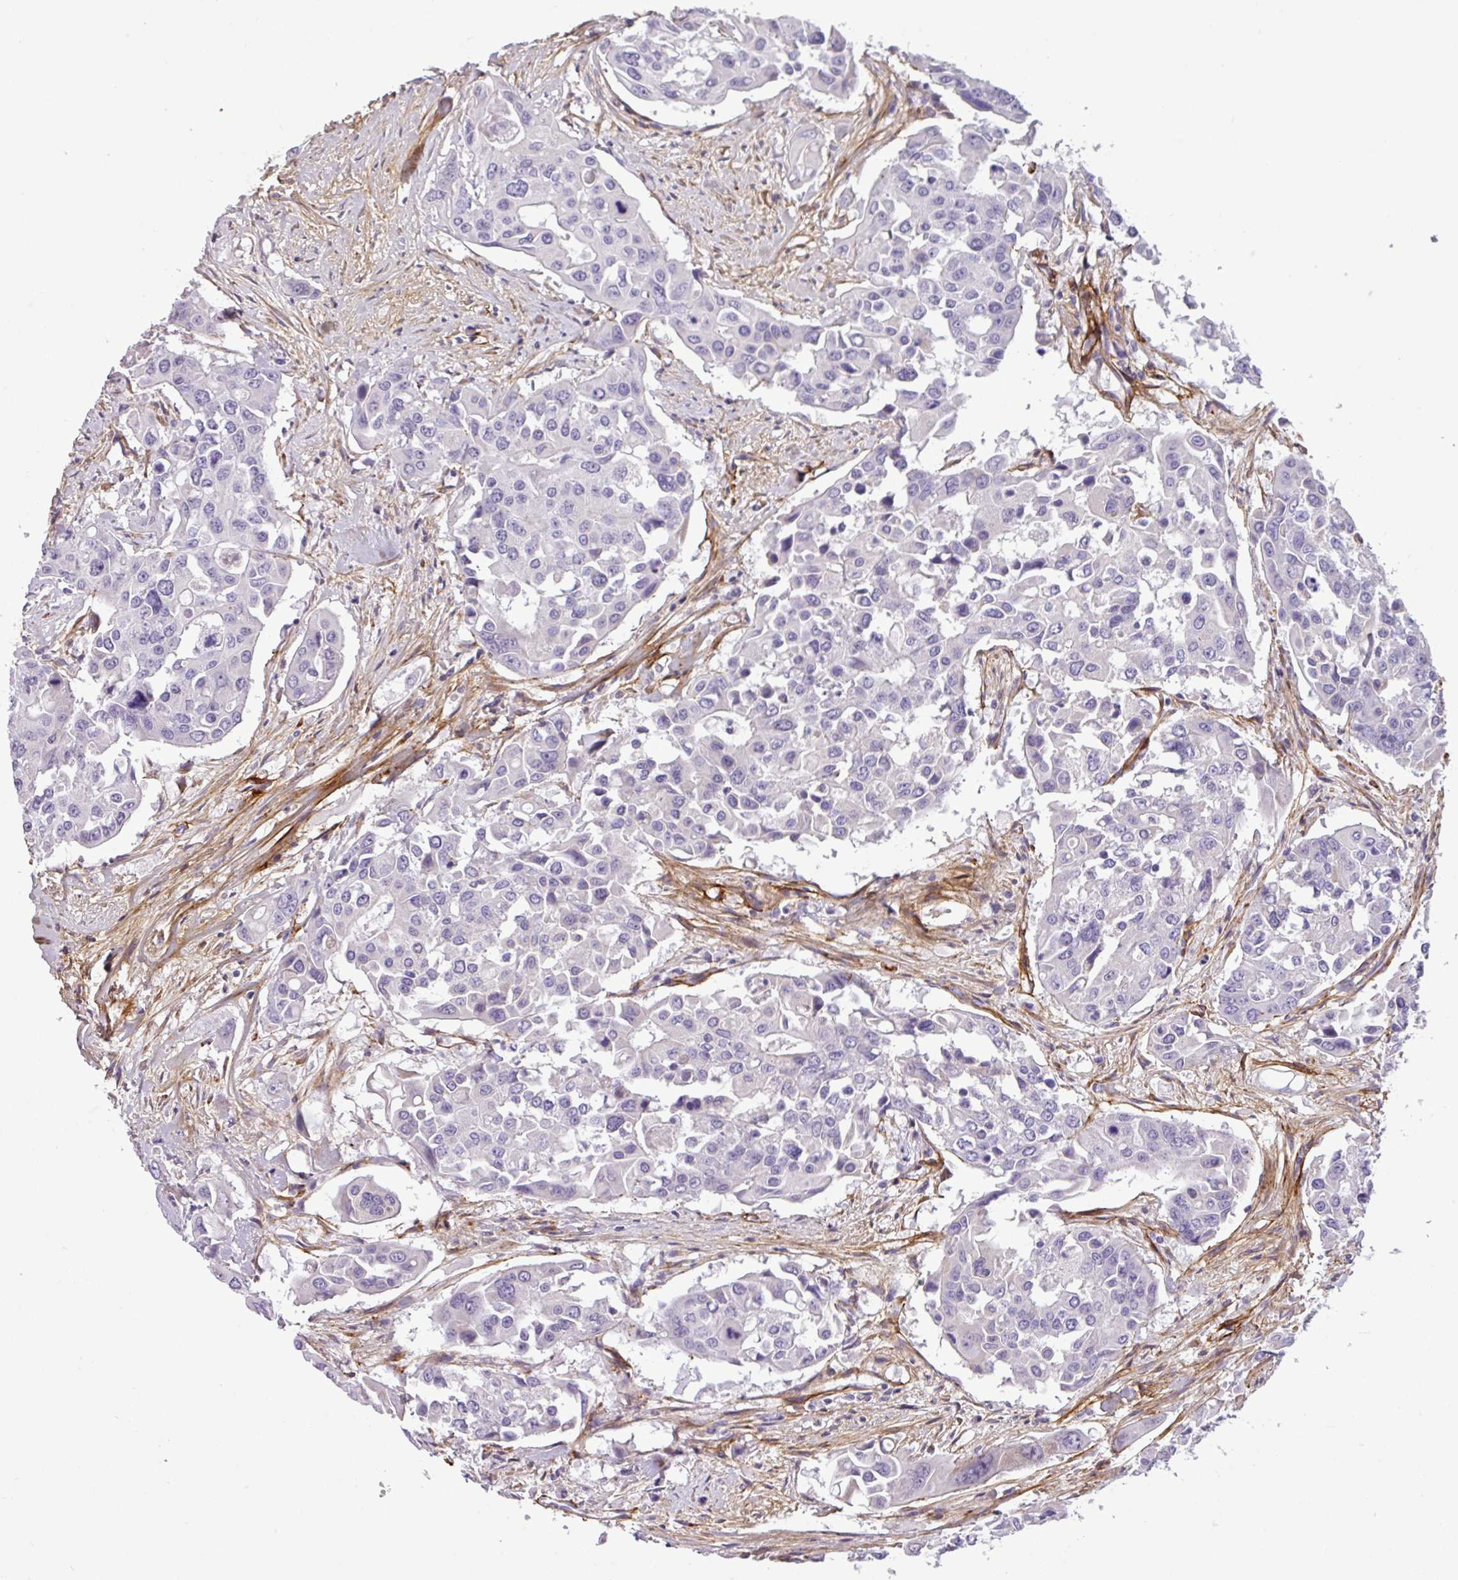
{"staining": {"intensity": "negative", "quantity": "none", "location": "none"}, "tissue": "colorectal cancer", "cell_type": "Tumor cells", "image_type": "cancer", "snomed": [{"axis": "morphology", "description": "Adenocarcinoma, NOS"}, {"axis": "topography", "description": "Colon"}], "caption": "An immunohistochemistry (IHC) micrograph of colorectal cancer (adenocarcinoma) is shown. There is no staining in tumor cells of colorectal cancer (adenocarcinoma).", "gene": "PARD6G", "patient": {"sex": "male", "age": 77}}